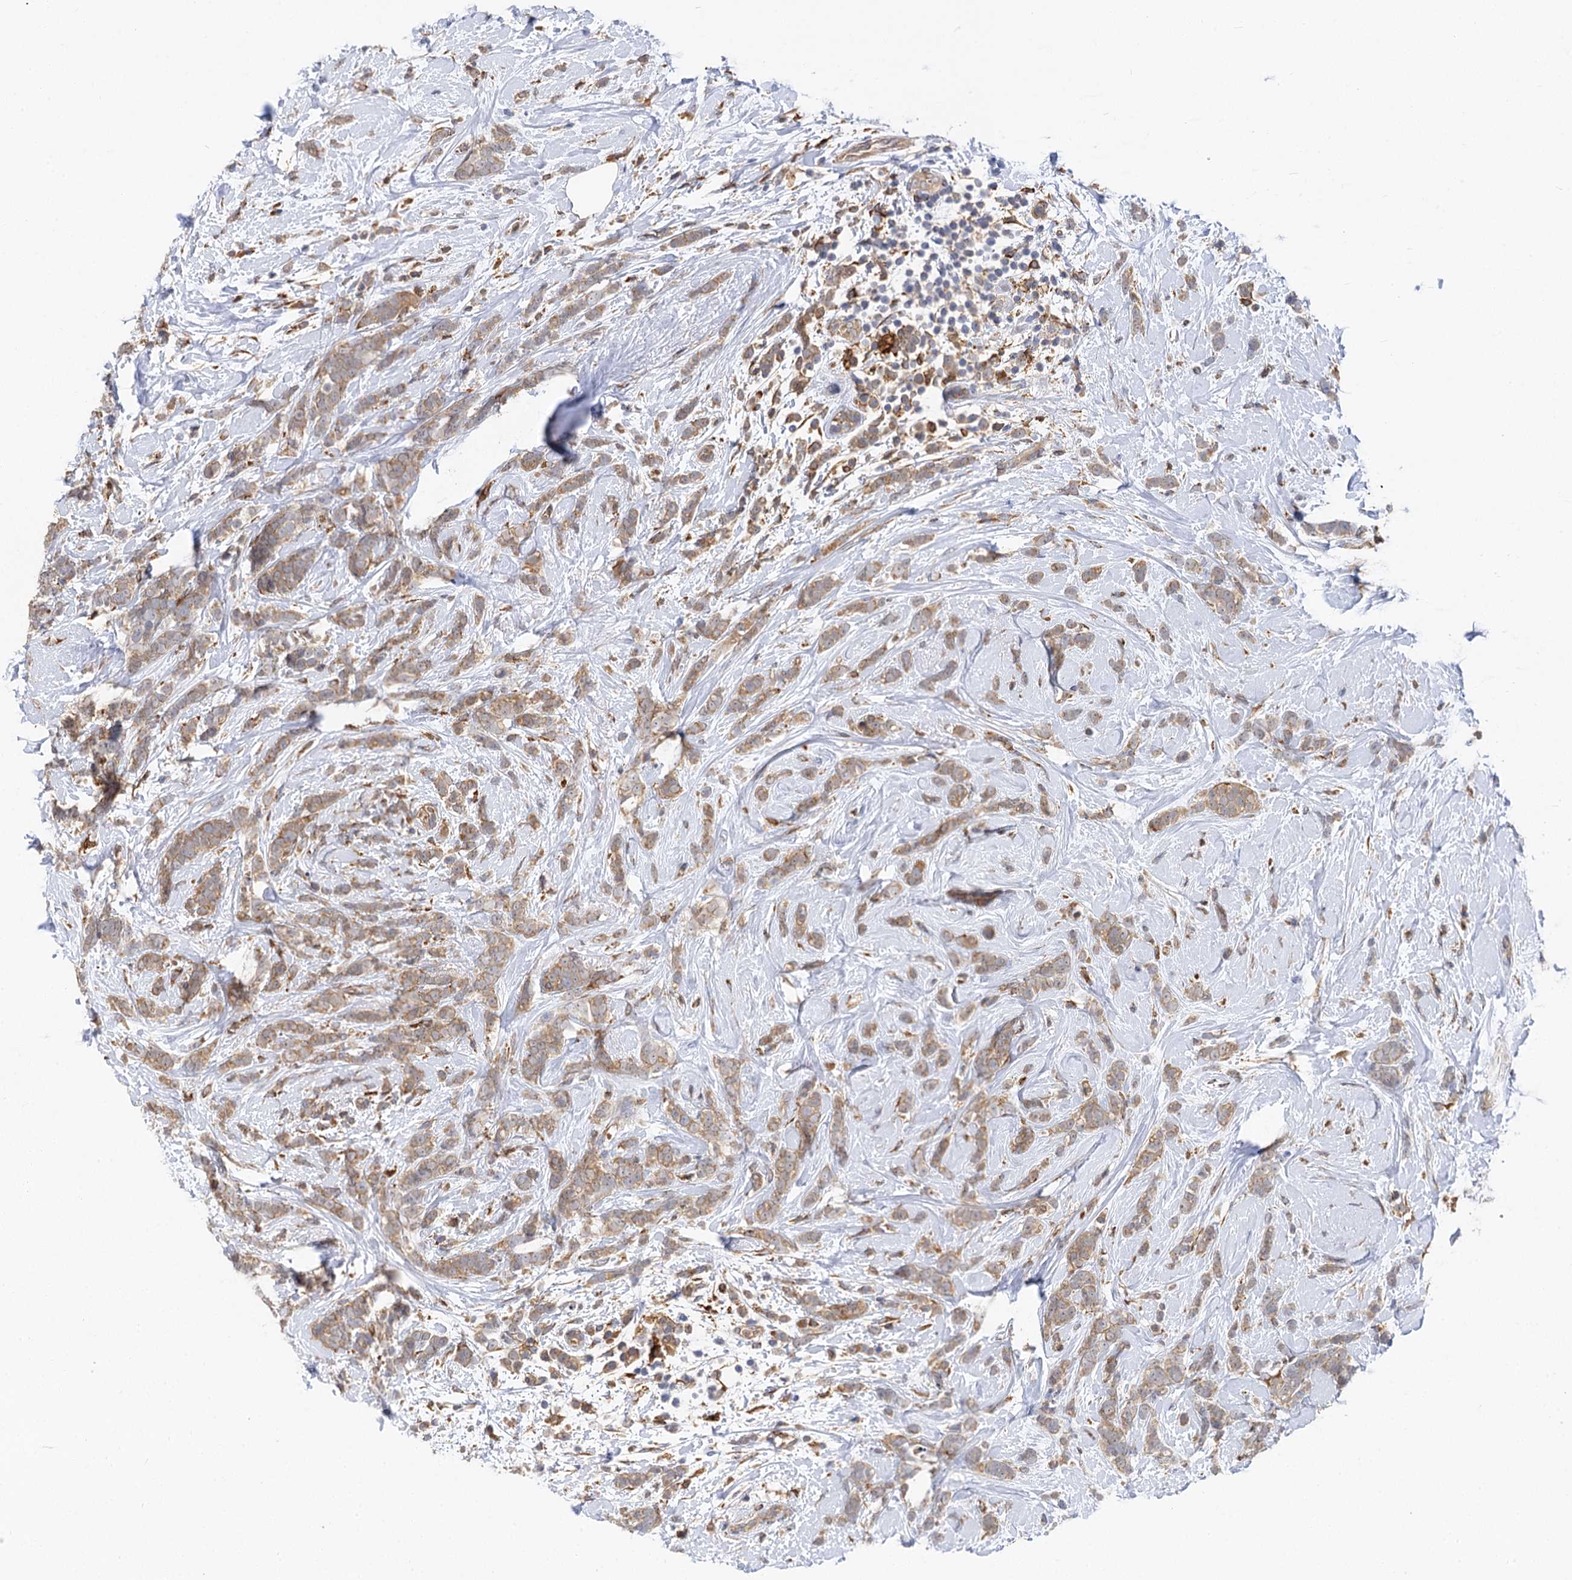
{"staining": {"intensity": "weak", "quantity": ">75%", "location": "cytoplasmic/membranous"}, "tissue": "breast cancer", "cell_type": "Tumor cells", "image_type": "cancer", "snomed": [{"axis": "morphology", "description": "Lobular carcinoma"}, {"axis": "topography", "description": "Breast"}], "caption": "A low amount of weak cytoplasmic/membranous positivity is appreciated in about >75% of tumor cells in breast cancer tissue. (DAB (3,3'-diaminobenzidine) IHC with brightfield microscopy, high magnification).", "gene": "PPIP5K2", "patient": {"sex": "female", "age": 58}}